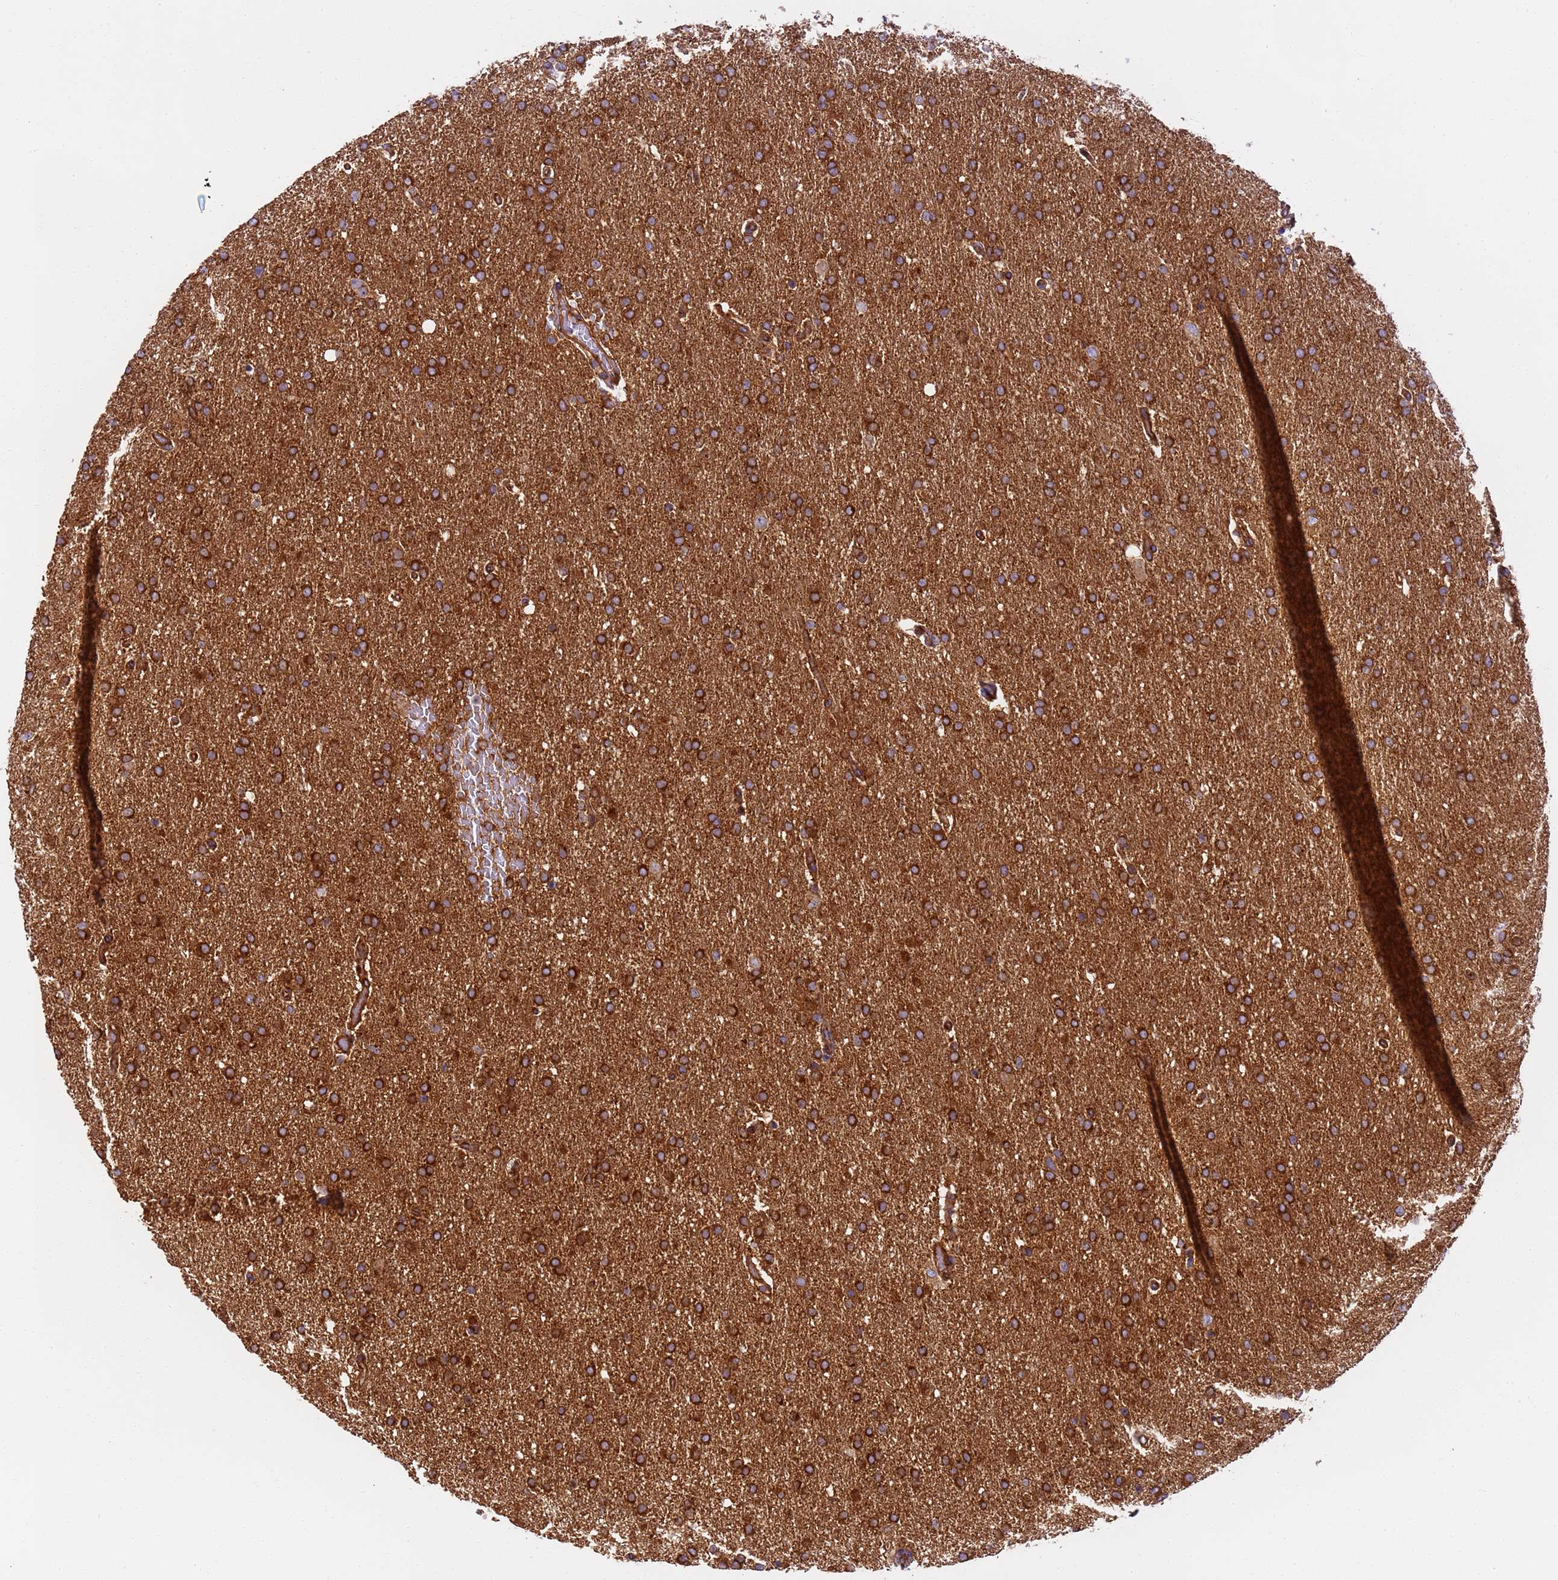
{"staining": {"intensity": "strong", "quantity": ">75%", "location": "cytoplasmic/membranous"}, "tissue": "glioma", "cell_type": "Tumor cells", "image_type": "cancer", "snomed": [{"axis": "morphology", "description": "Glioma, malignant, High grade"}, {"axis": "topography", "description": "Brain"}], "caption": "Tumor cells show high levels of strong cytoplasmic/membranous staining in approximately >75% of cells in human high-grade glioma (malignant).", "gene": "DYNC1I2", "patient": {"sex": "male", "age": 72}}